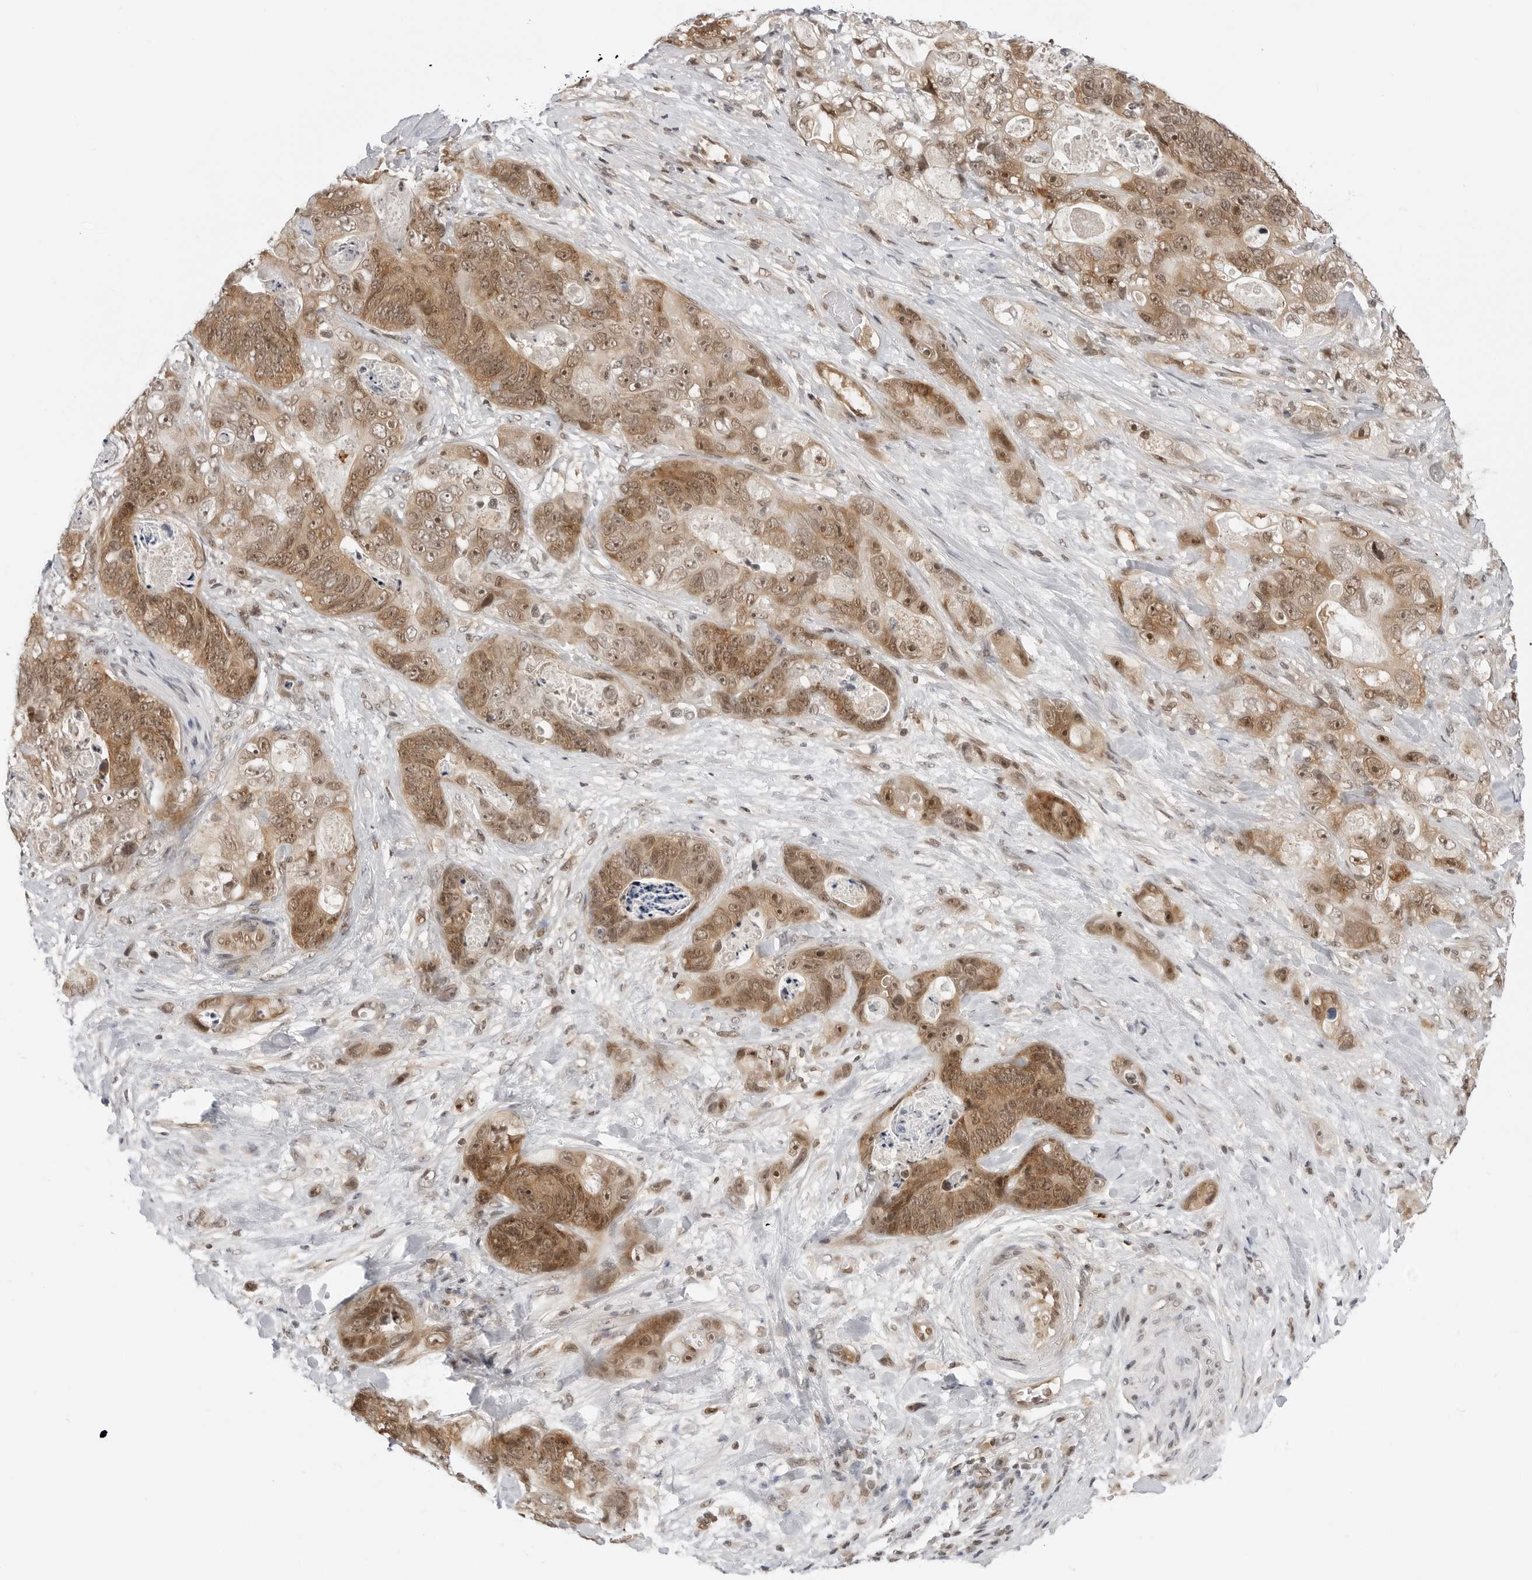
{"staining": {"intensity": "moderate", "quantity": ">75%", "location": "cytoplasmic/membranous,nuclear"}, "tissue": "stomach cancer", "cell_type": "Tumor cells", "image_type": "cancer", "snomed": [{"axis": "morphology", "description": "Normal tissue, NOS"}, {"axis": "morphology", "description": "Adenocarcinoma, NOS"}, {"axis": "topography", "description": "Stomach"}], "caption": "Immunohistochemistry (IHC) (DAB) staining of stomach adenocarcinoma displays moderate cytoplasmic/membranous and nuclear protein staining in approximately >75% of tumor cells. The protein of interest is shown in brown color, while the nuclei are stained blue.", "gene": "C8orf33", "patient": {"sex": "female", "age": 89}}